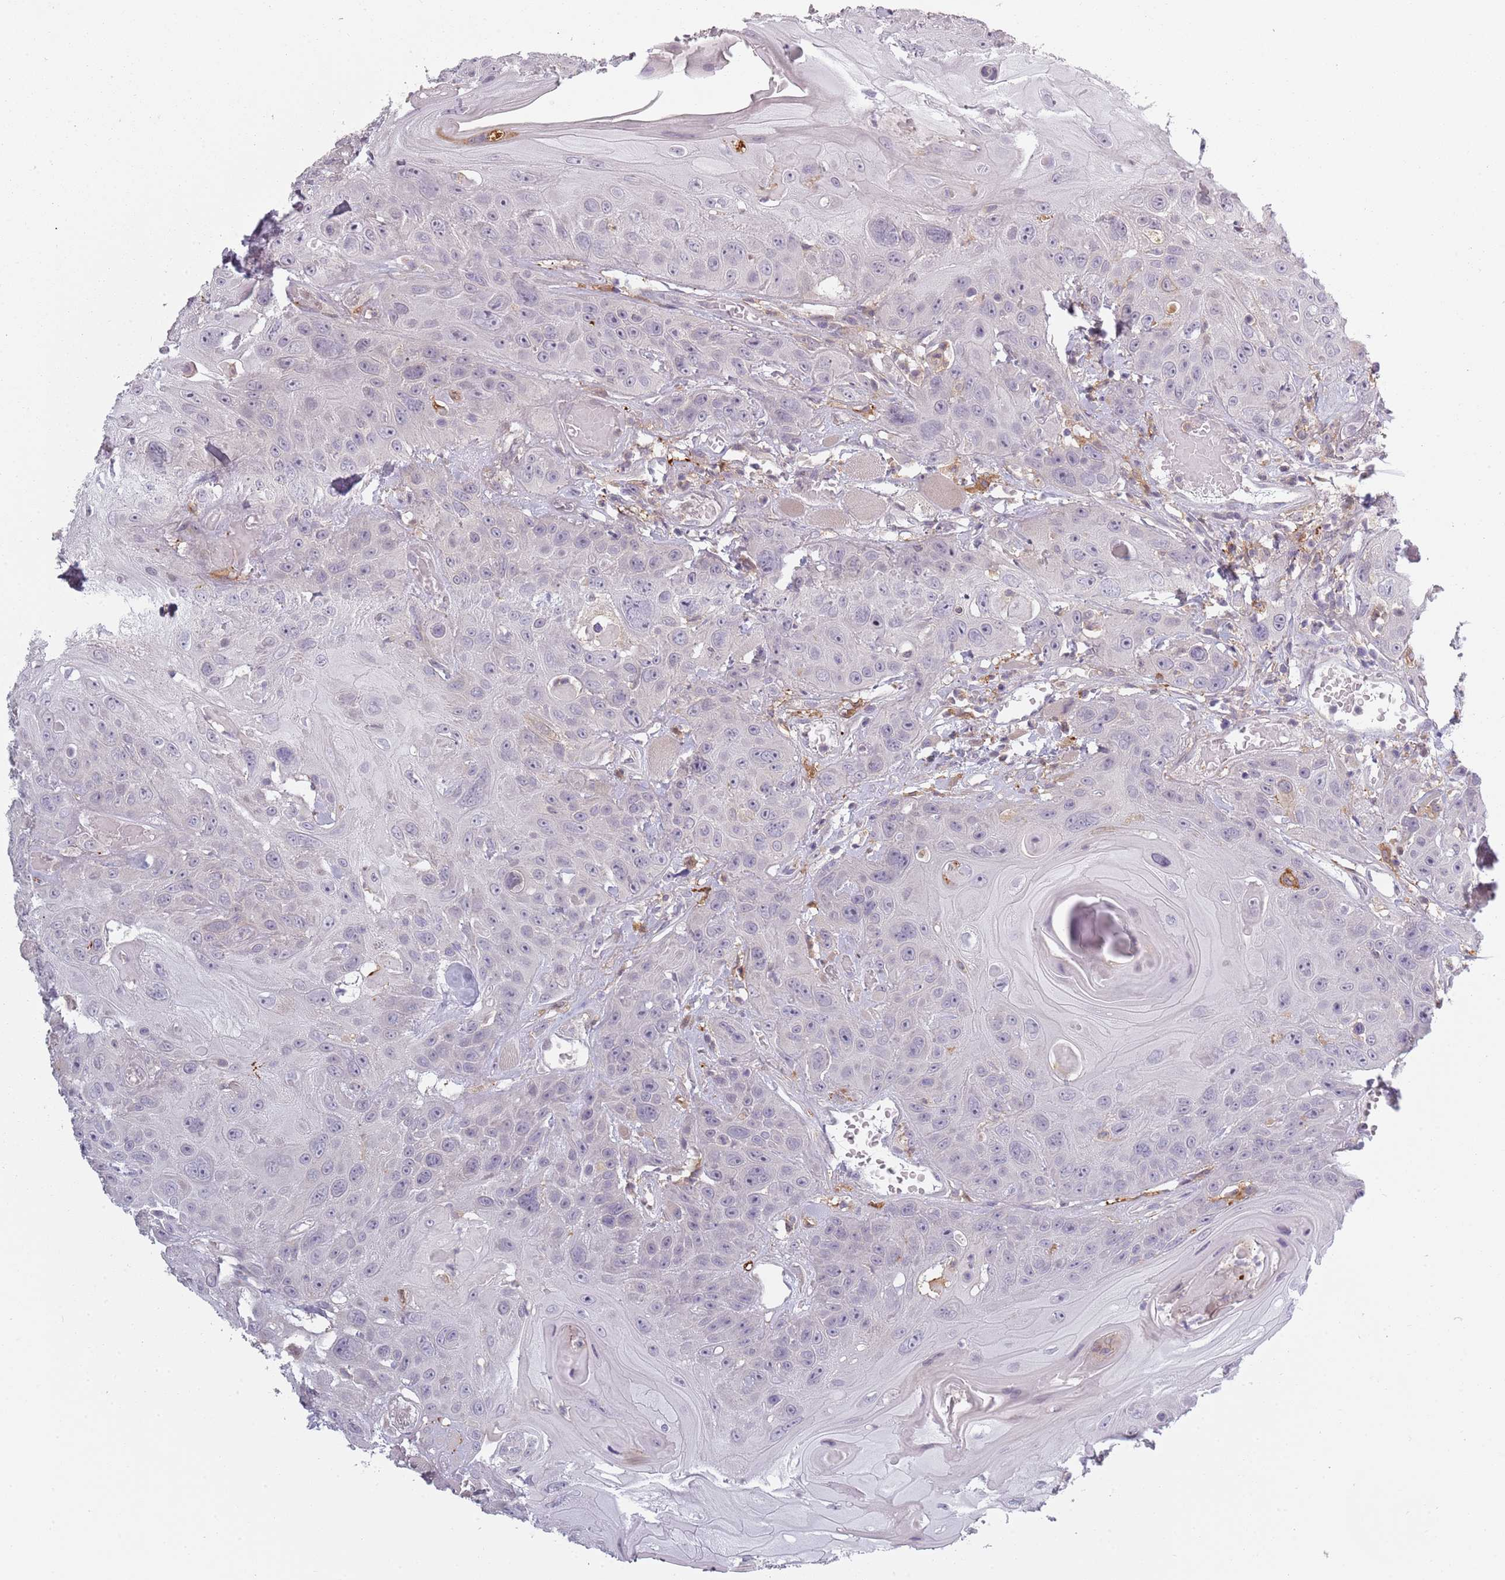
{"staining": {"intensity": "negative", "quantity": "none", "location": "none"}, "tissue": "head and neck cancer", "cell_type": "Tumor cells", "image_type": "cancer", "snomed": [{"axis": "morphology", "description": "Squamous cell carcinoma, NOS"}, {"axis": "topography", "description": "Head-Neck"}], "caption": "Tumor cells are negative for protein expression in human head and neck cancer. (Stains: DAB (3,3'-diaminobenzidine) immunohistochemistry with hematoxylin counter stain, Microscopy: brightfield microscopy at high magnification).", "gene": "CC2D2B", "patient": {"sex": "female", "age": 59}}